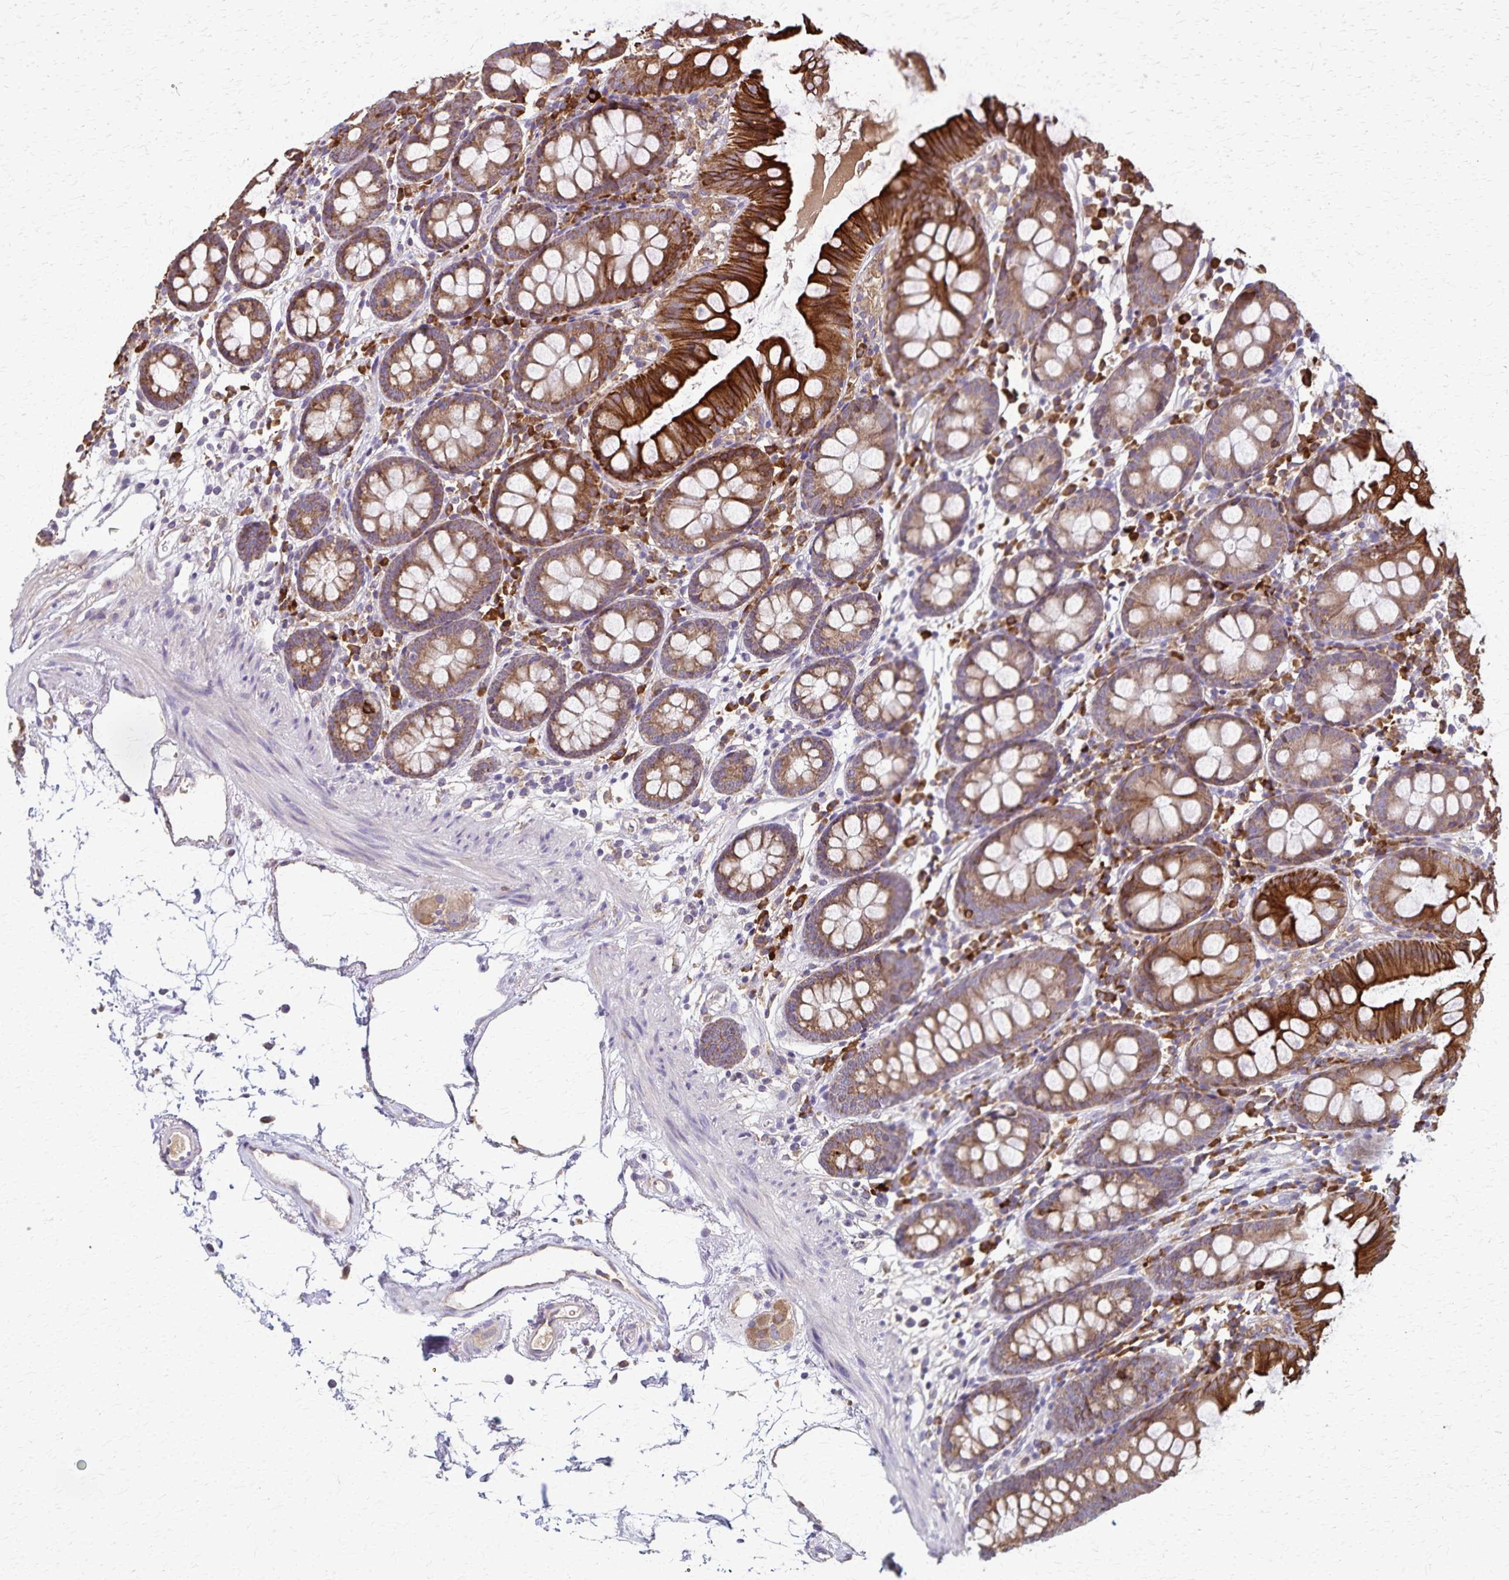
{"staining": {"intensity": "weak", "quantity": ">75%", "location": "cytoplasmic/membranous"}, "tissue": "colon", "cell_type": "Endothelial cells", "image_type": "normal", "snomed": [{"axis": "morphology", "description": "Normal tissue, NOS"}, {"axis": "topography", "description": "Colon"}], "caption": "The histopathology image reveals staining of unremarkable colon, revealing weak cytoplasmic/membranous protein staining (brown color) within endothelial cells. The staining was performed using DAB, with brown indicating positive protein expression. Nuclei are stained blue with hematoxylin.", "gene": "RNF10", "patient": {"sex": "female", "age": 84}}